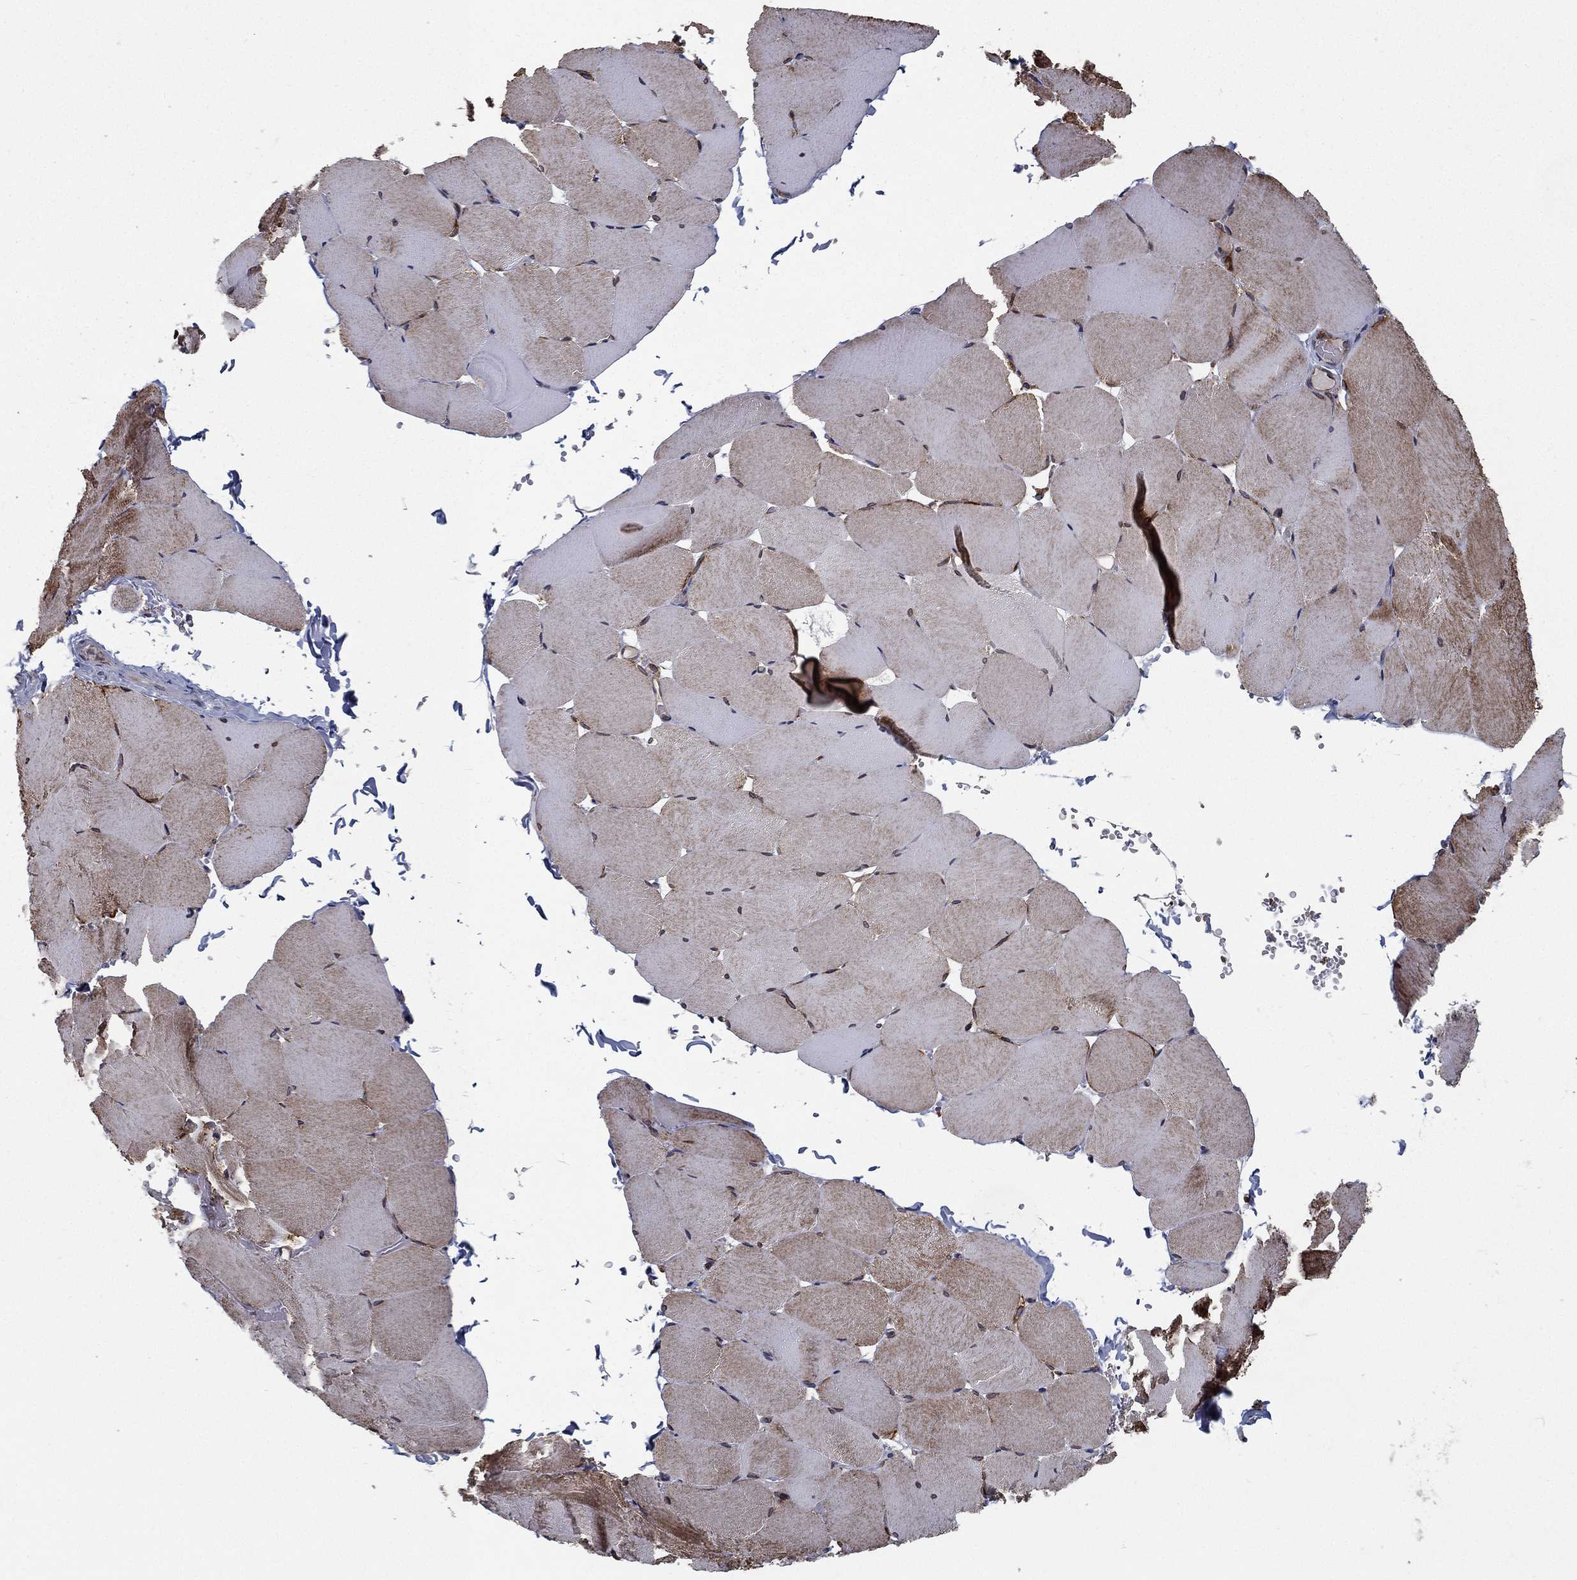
{"staining": {"intensity": "moderate", "quantity": "<25%", "location": "cytoplasmic/membranous"}, "tissue": "skeletal muscle", "cell_type": "Myocytes", "image_type": "normal", "snomed": [{"axis": "morphology", "description": "Normal tissue, NOS"}, {"axis": "topography", "description": "Skeletal muscle"}], "caption": "Brown immunohistochemical staining in benign skeletal muscle demonstrates moderate cytoplasmic/membranous expression in about <25% of myocytes. The protein of interest is stained brown, and the nuclei are stained in blue (DAB (3,3'-diaminobenzidine) IHC with brightfield microscopy, high magnification).", "gene": "MT", "patient": {"sex": "female", "age": 37}}